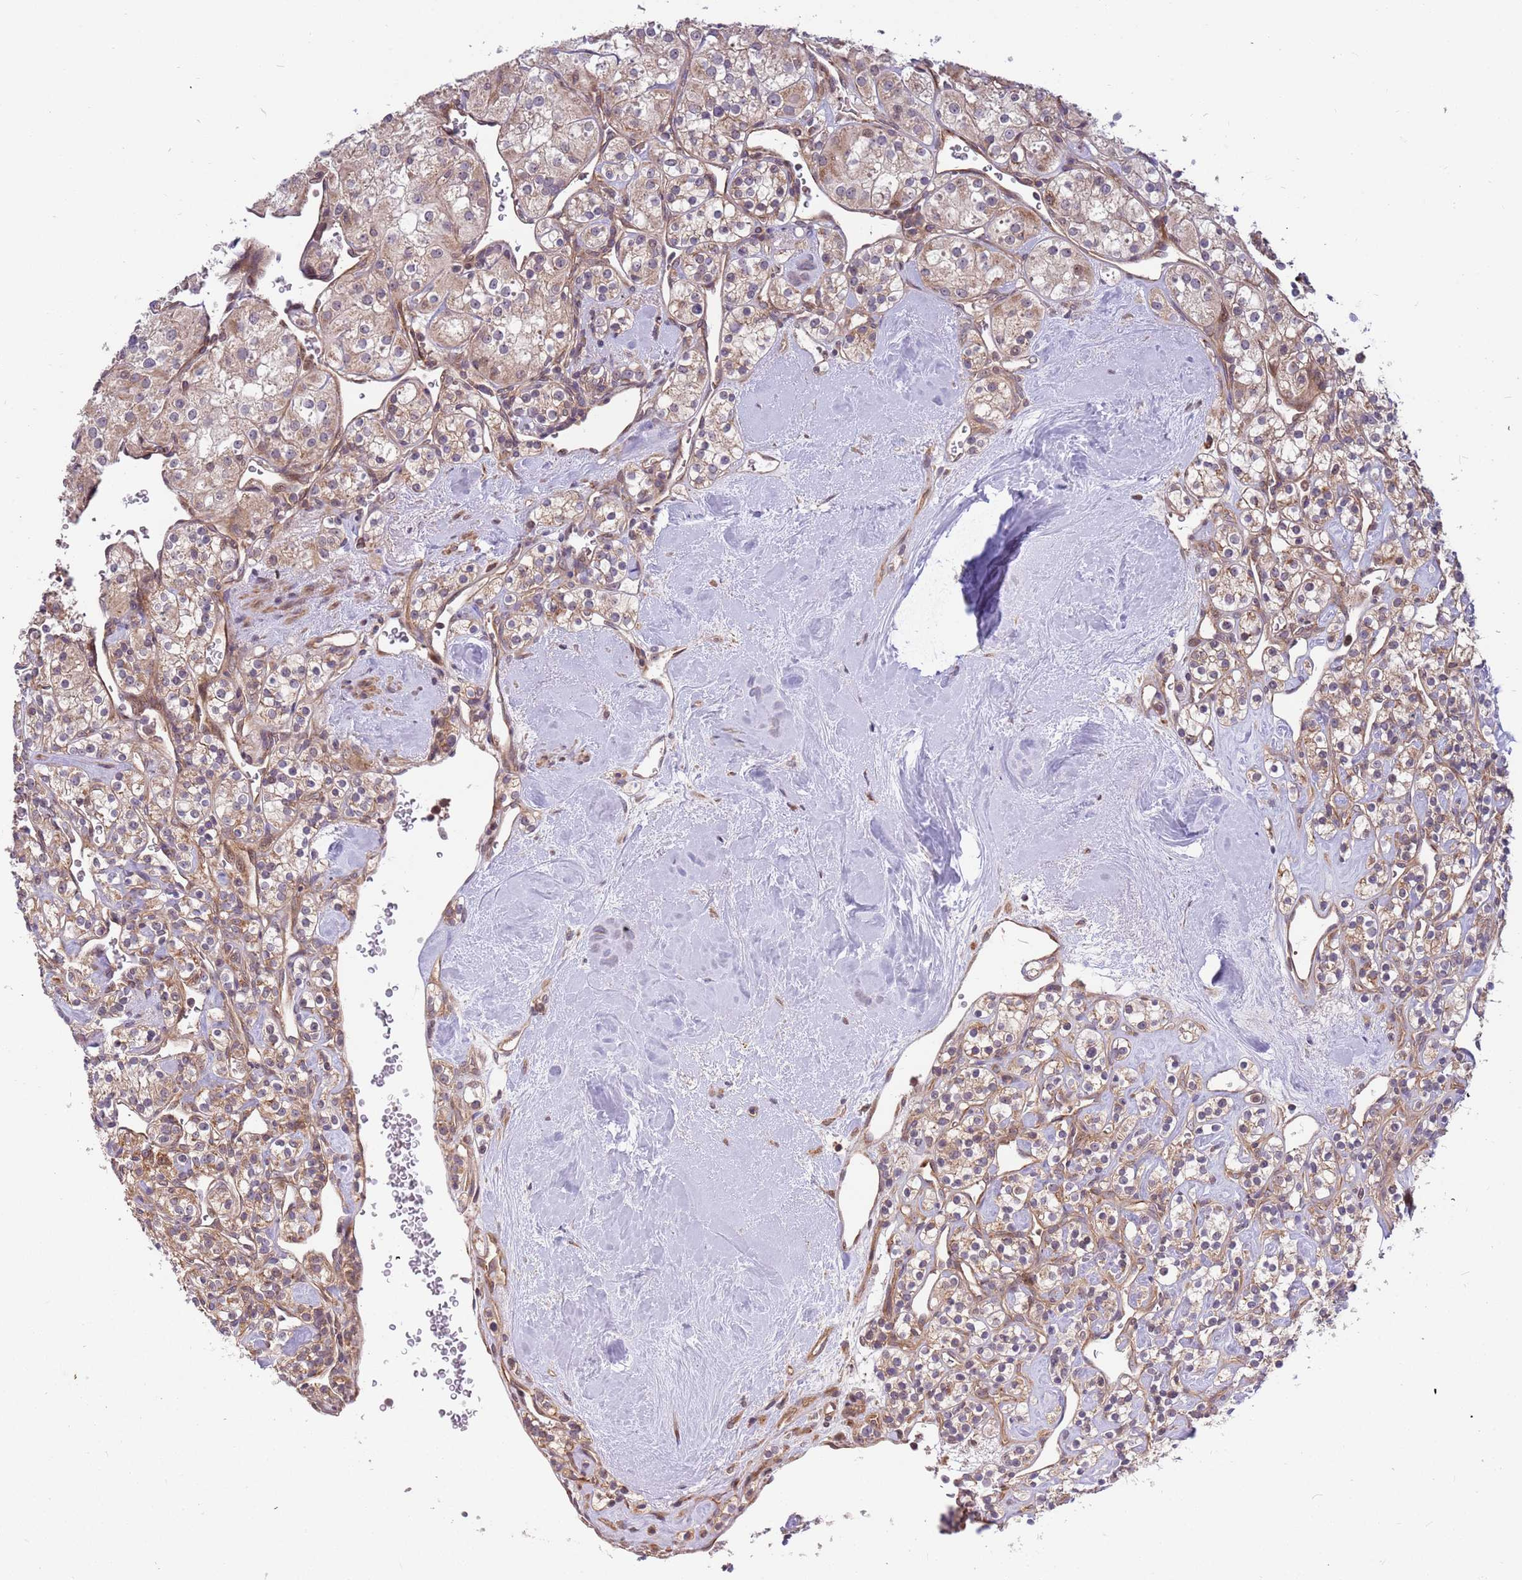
{"staining": {"intensity": "weak", "quantity": "25%-75%", "location": "cytoplasmic/membranous"}, "tissue": "renal cancer", "cell_type": "Tumor cells", "image_type": "cancer", "snomed": [{"axis": "morphology", "description": "Adenocarcinoma, NOS"}, {"axis": "topography", "description": "Kidney"}], "caption": "IHC of renal cancer exhibits low levels of weak cytoplasmic/membranous positivity in approximately 25%-75% of tumor cells.", "gene": "HAUS3", "patient": {"sex": "male", "age": 77}}